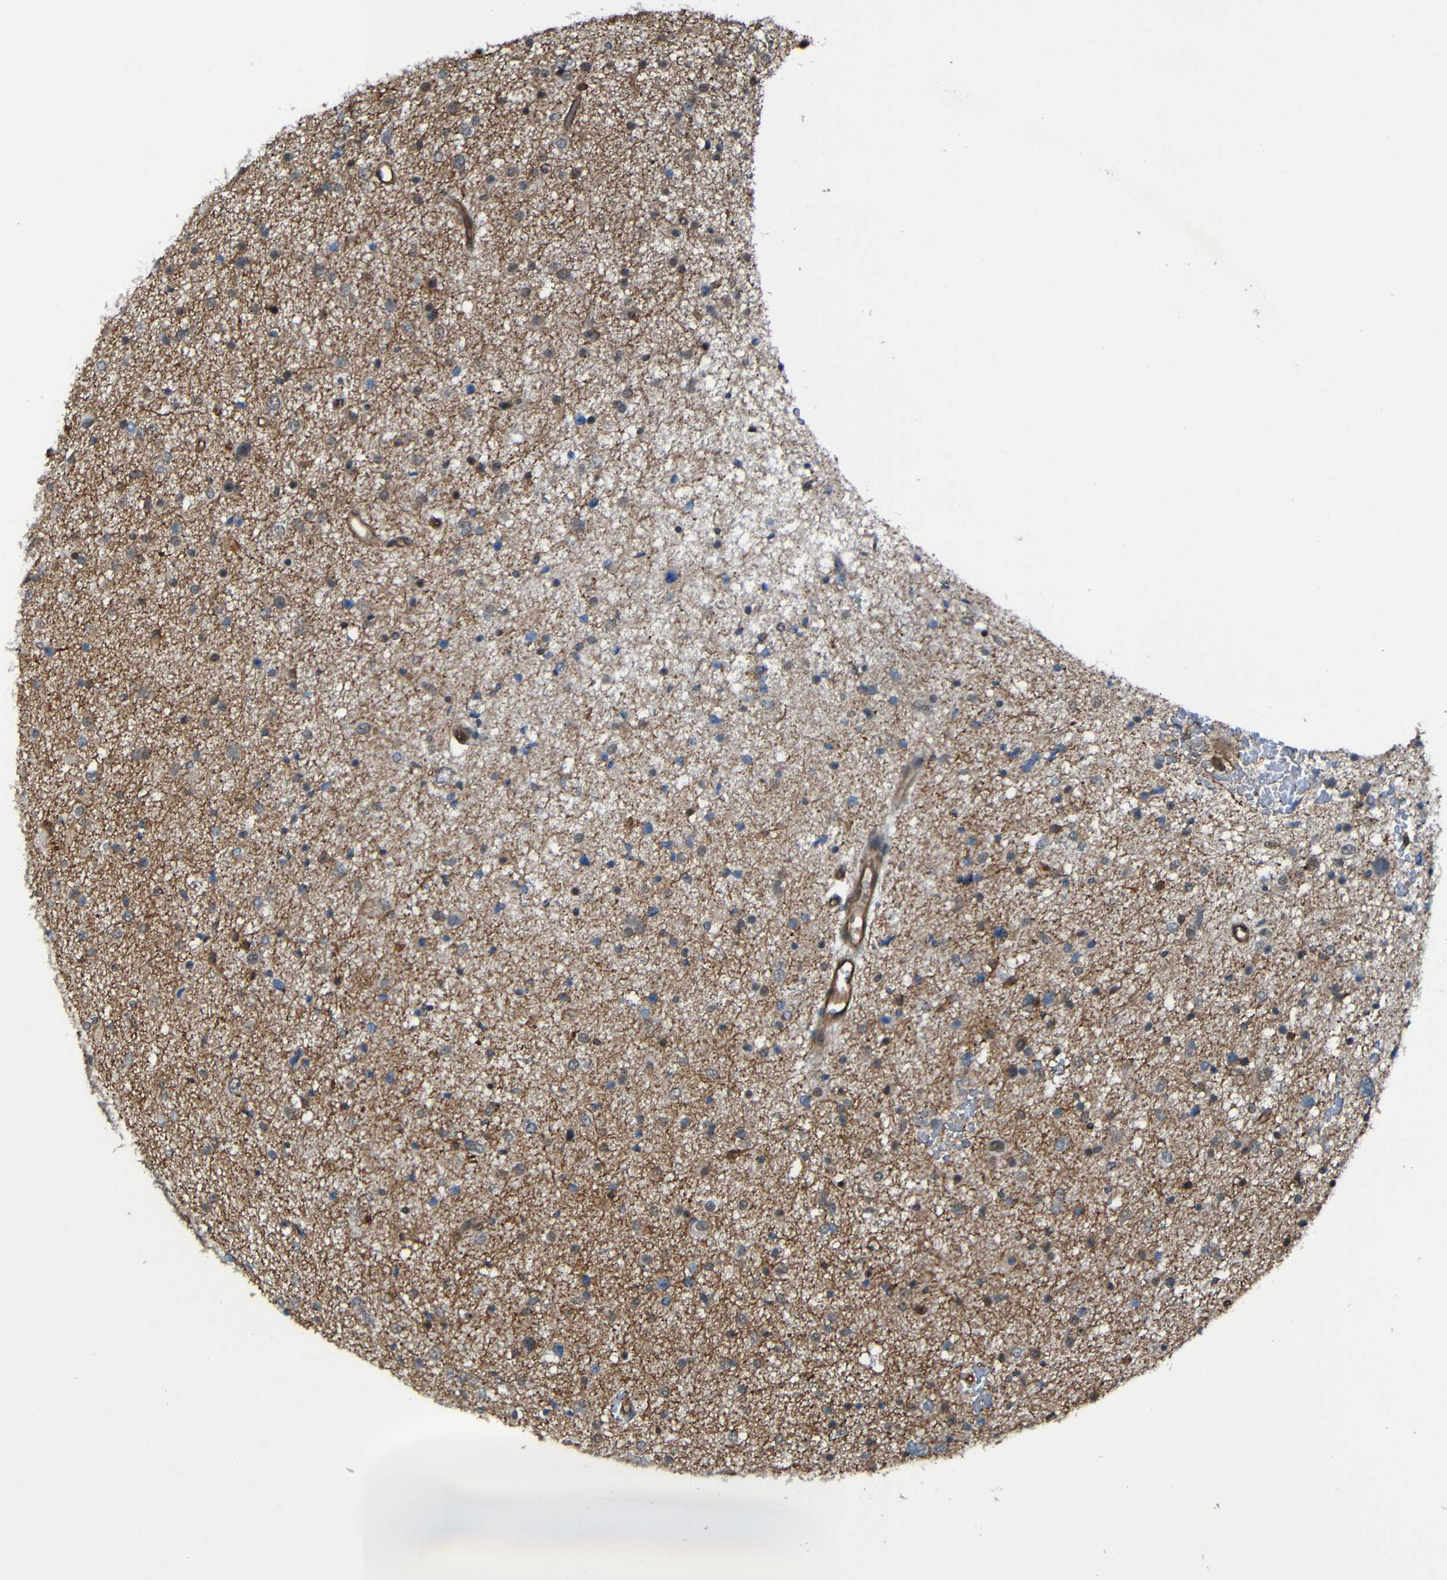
{"staining": {"intensity": "weak", "quantity": "<25%", "location": "cytoplasmic/membranous"}, "tissue": "glioma", "cell_type": "Tumor cells", "image_type": "cancer", "snomed": [{"axis": "morphology", "description": "Glioma, malignant, Low grade"}, {"axis": "topography", "description": "Brain"}], "caption": "An immunohistochemistry (IHC) image of malignant glioma (low-grade) is shown. There is no staining in tumor cells of malignant glioma (low-grade).", "gene": "LGR5", "patient": {"sex": "female", "age": 37}}